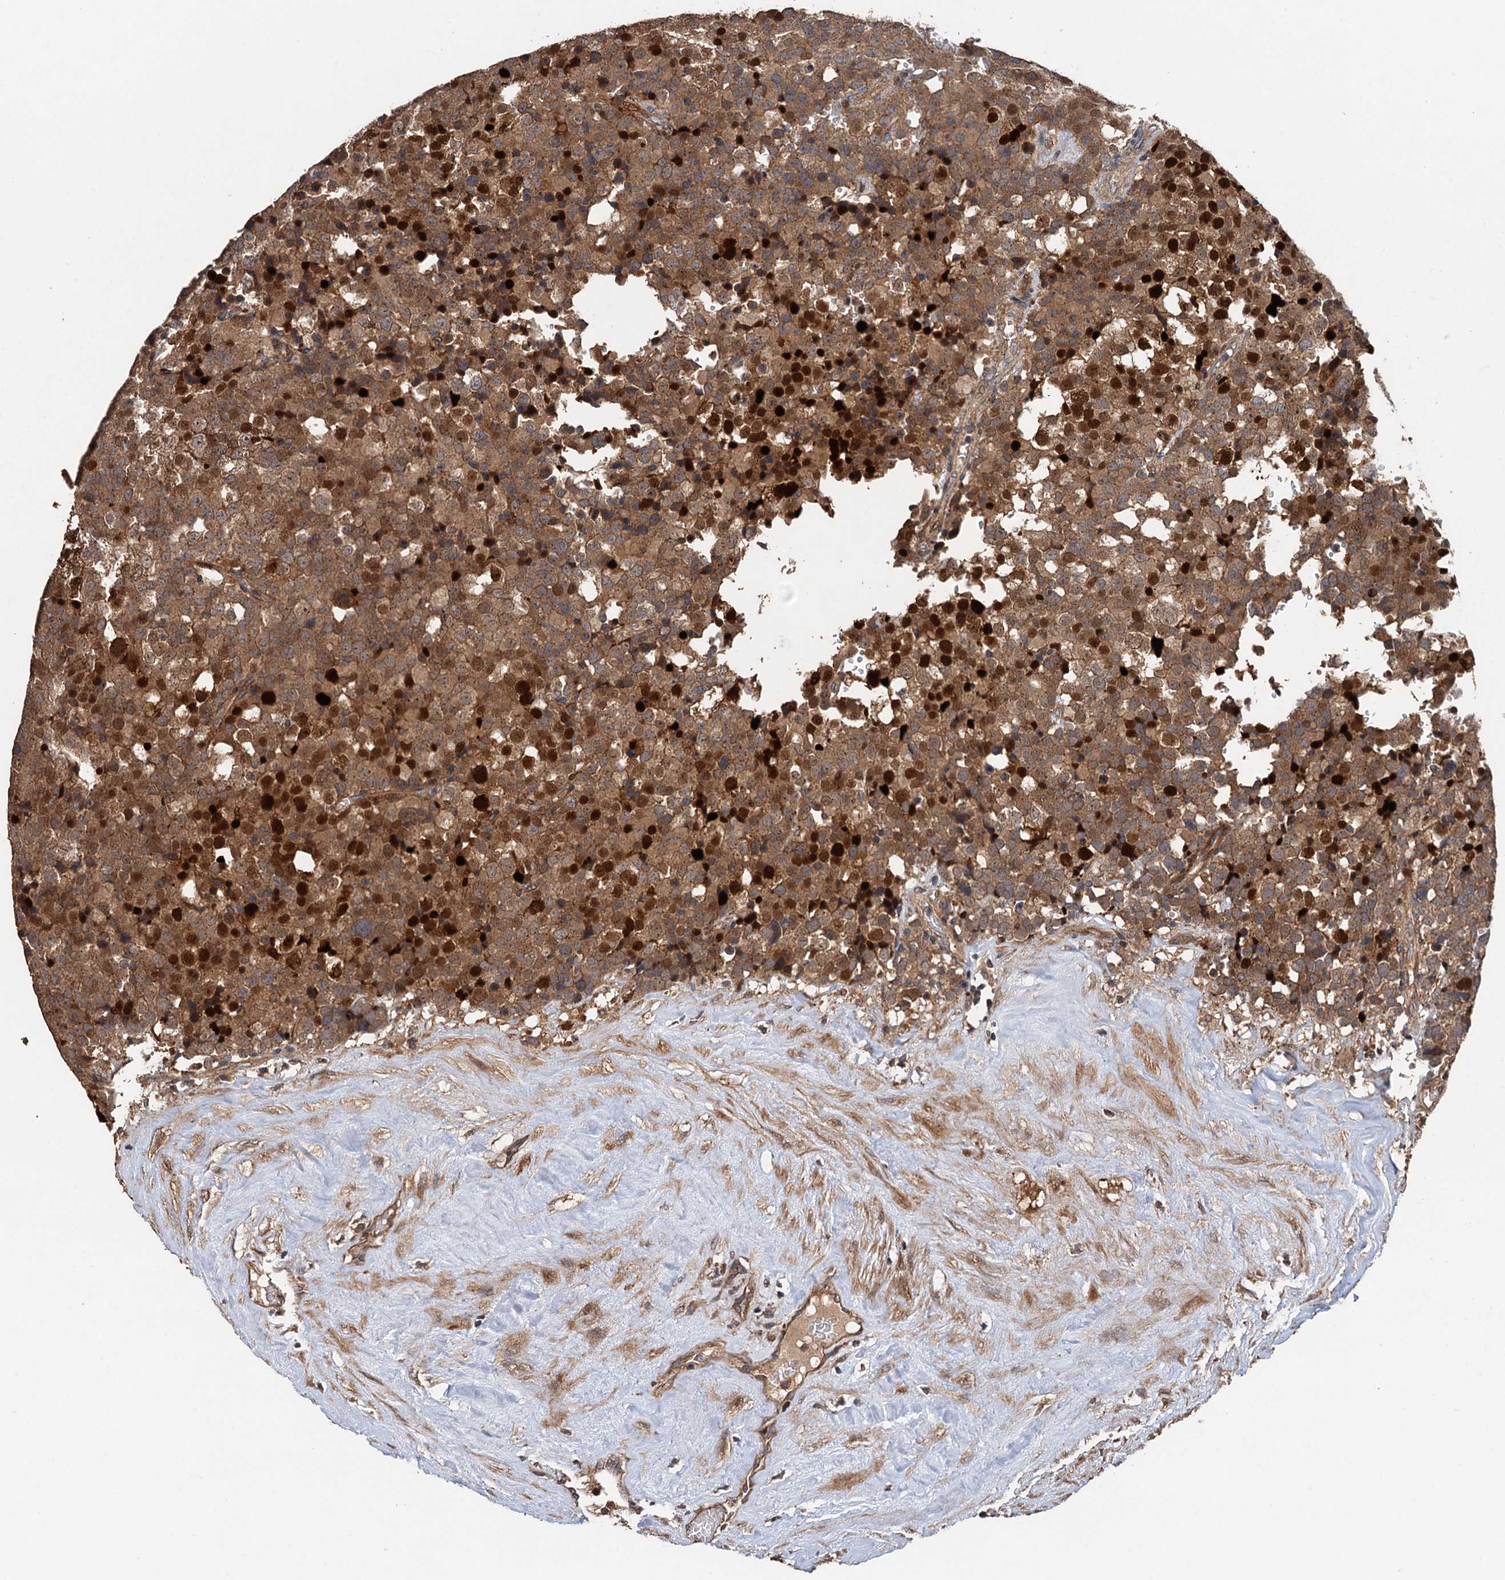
{"staining": {"intensity": "strong", "quantity": ">75%", "location": "cytoplasmic/membranous,nuclear"}, "tissue": "testis cancer", "cell_type": "Tumor cells", "image_type": "cancer", "snomed": [{"axis": "morphology", "description": "Seminoma, NOS"}, {"axis": "topography", "description": "Testis"}], "caption": "Brown immunohistochemical staining in human seminoma (testis) displays strong cytoplasmic/membranous and nuclear positivity in approximately >75% of tumor cells. (DAB (3,3'-diaminobenzidine) = brown stain, brightfield microscopy at high magnification).", "gene": "TMEM39B", "patient": {"sex": "male", "age": 71}}